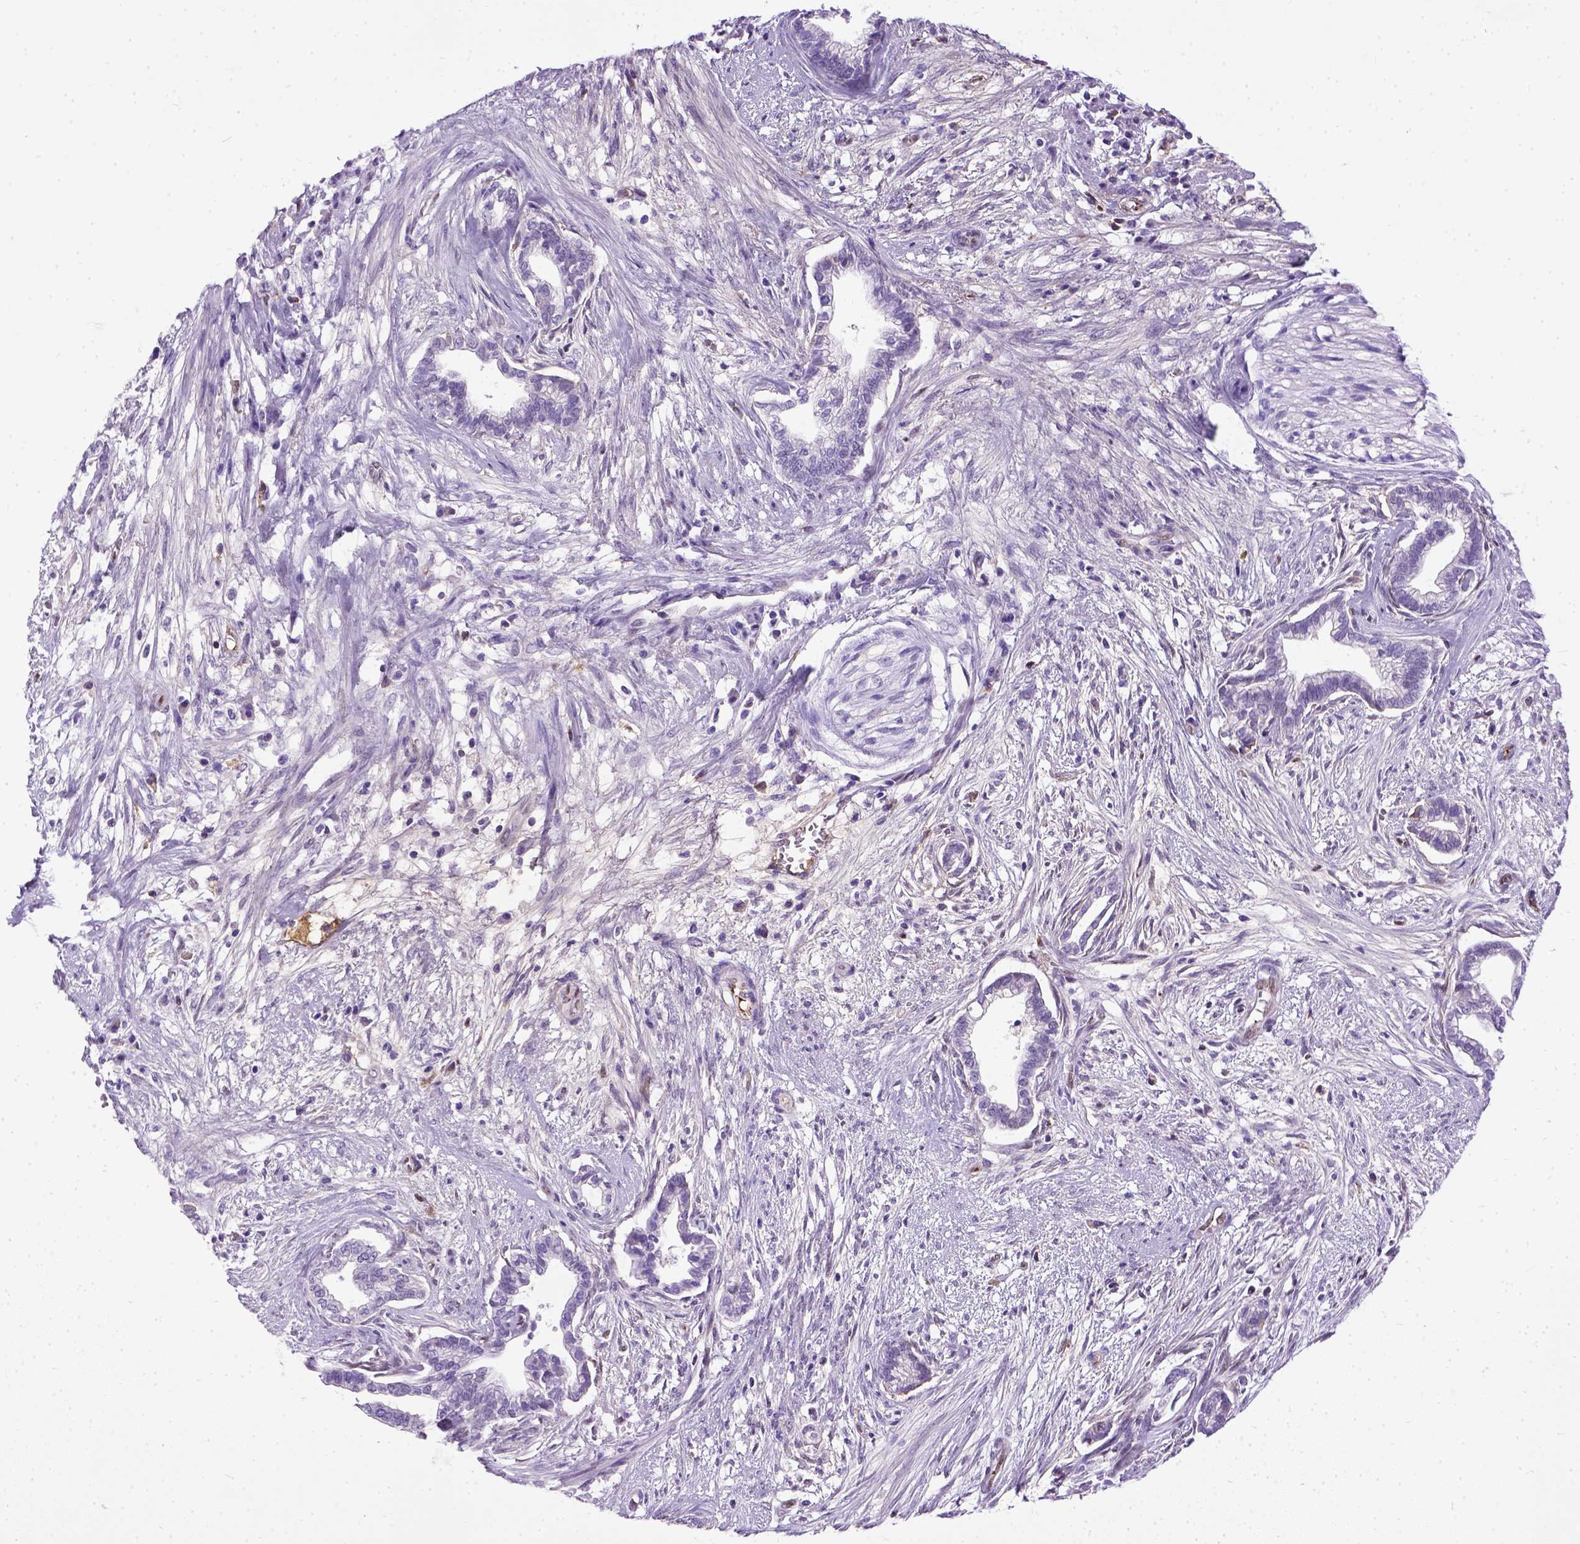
{"staining": {"intensity": "negative", "quantity": "none", "location": "none"}, "tissue": "cervical cancer", "cell_type": "Tumor cells", "image_type": "cancer", "snomed": [{"axis": "morphology", "description": "Adenocarcinoma, NOS"}, {"axis": "topography", "description": "Cervix"}], "caption": "This is an IHC micrograph of cervical cancer. There is no staining in tumor cells.", "gene": "ADAMTS8", "patient": {"sex": "female", "age": 62}}